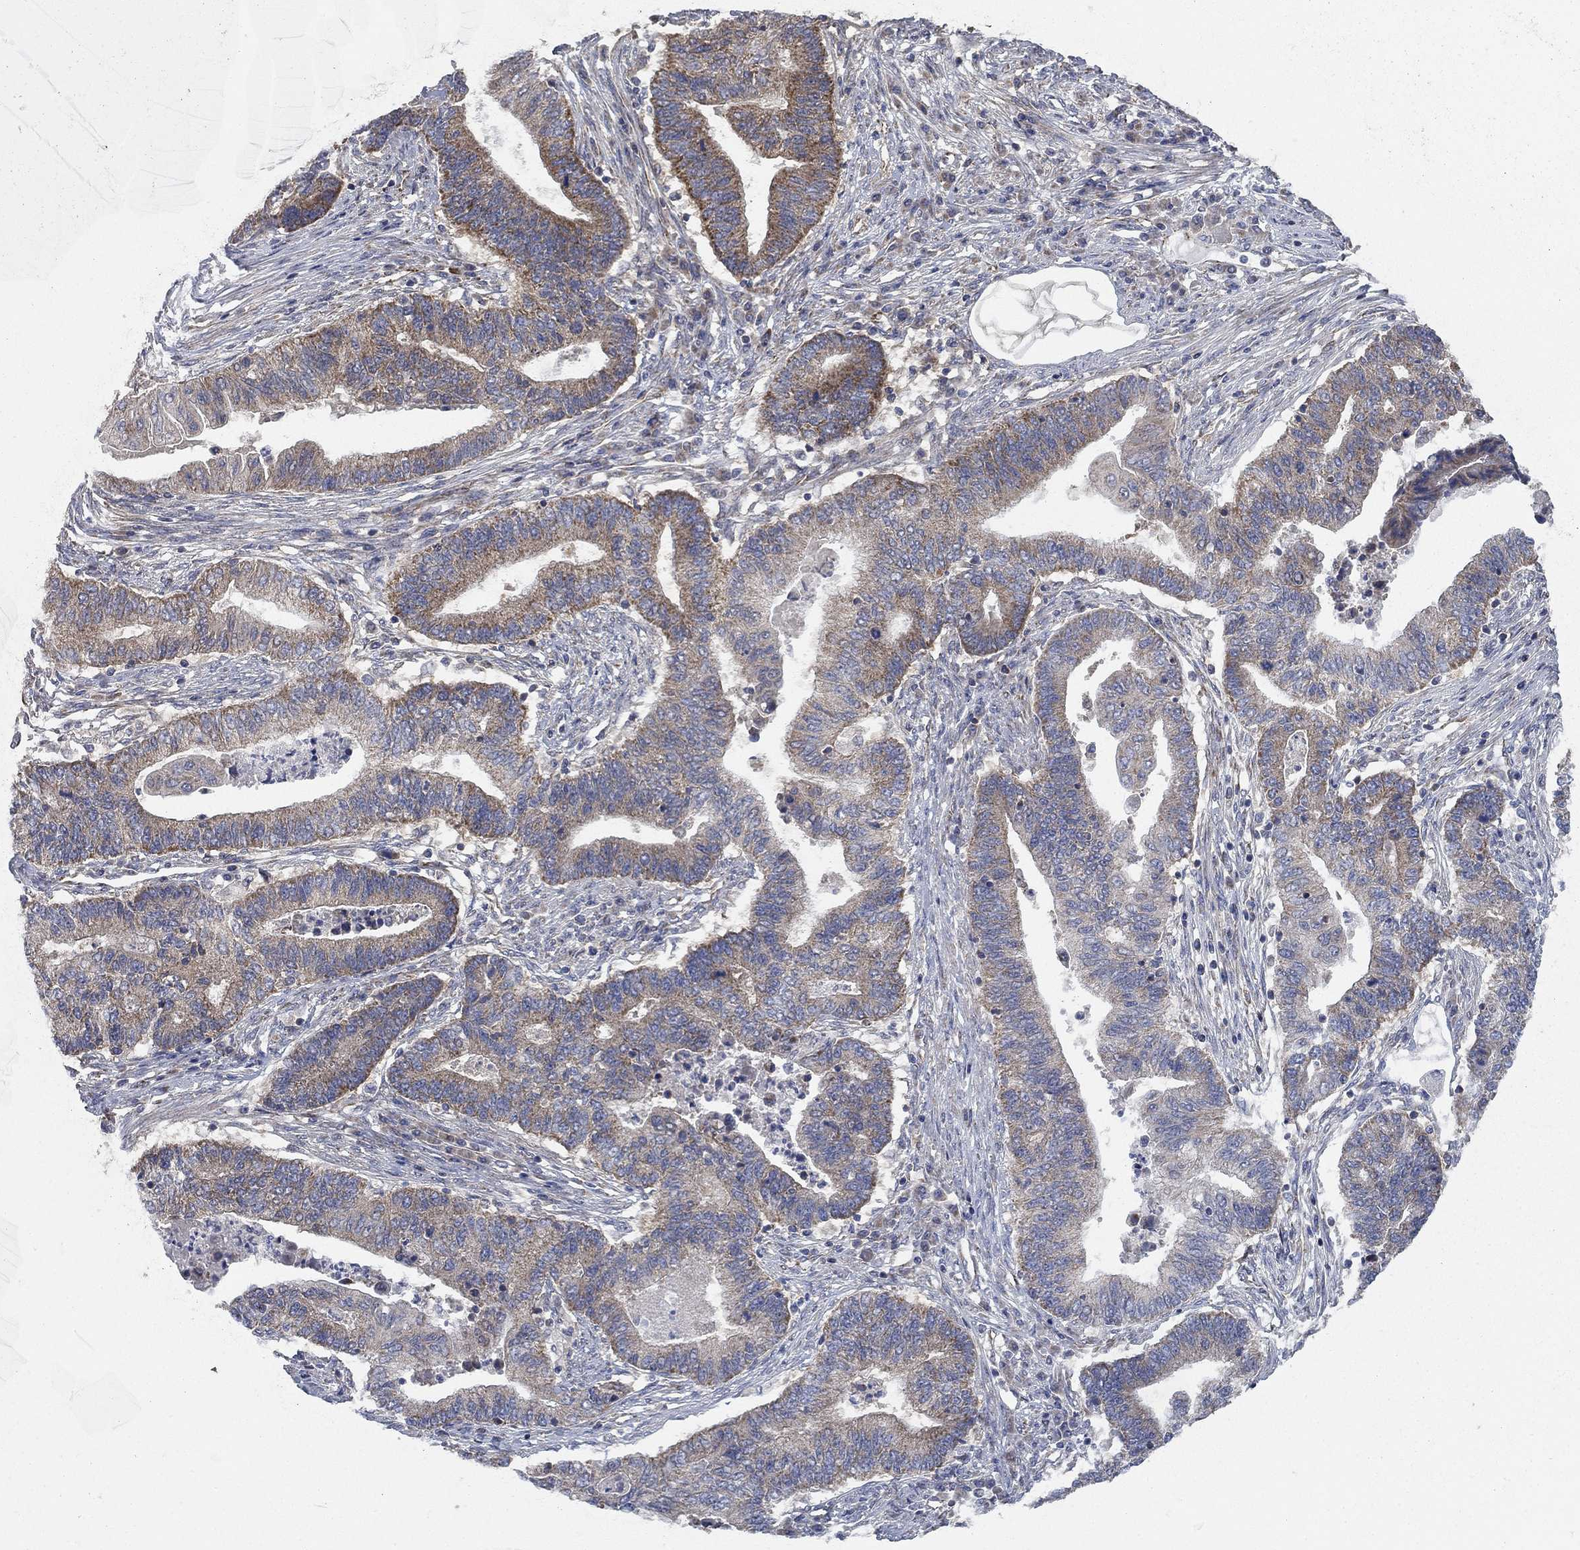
{"staining": {"intensity": "moderate", "quantity": "25%-75%", "location": "cytoplasmic/membranous"}, "tissue": "endometrial cancer", "cell_type": "Tumor cells", "image_type": "cancer", "snomed": [{"axis": "morphology", "description": "Adenocarcinoma, NOS"}, {"axis": "topography", "description": "Uterus"}, {"axis": "topography", "description": "Endometrium"}], "caption": "Moderate cytoplasmic/membranous positivity for a protein is seen in about 25%-75% of tumor cells of endometrial cancer using IHC.", "gene": "NME7", "patient": {"sex": "female", "age": 54}}